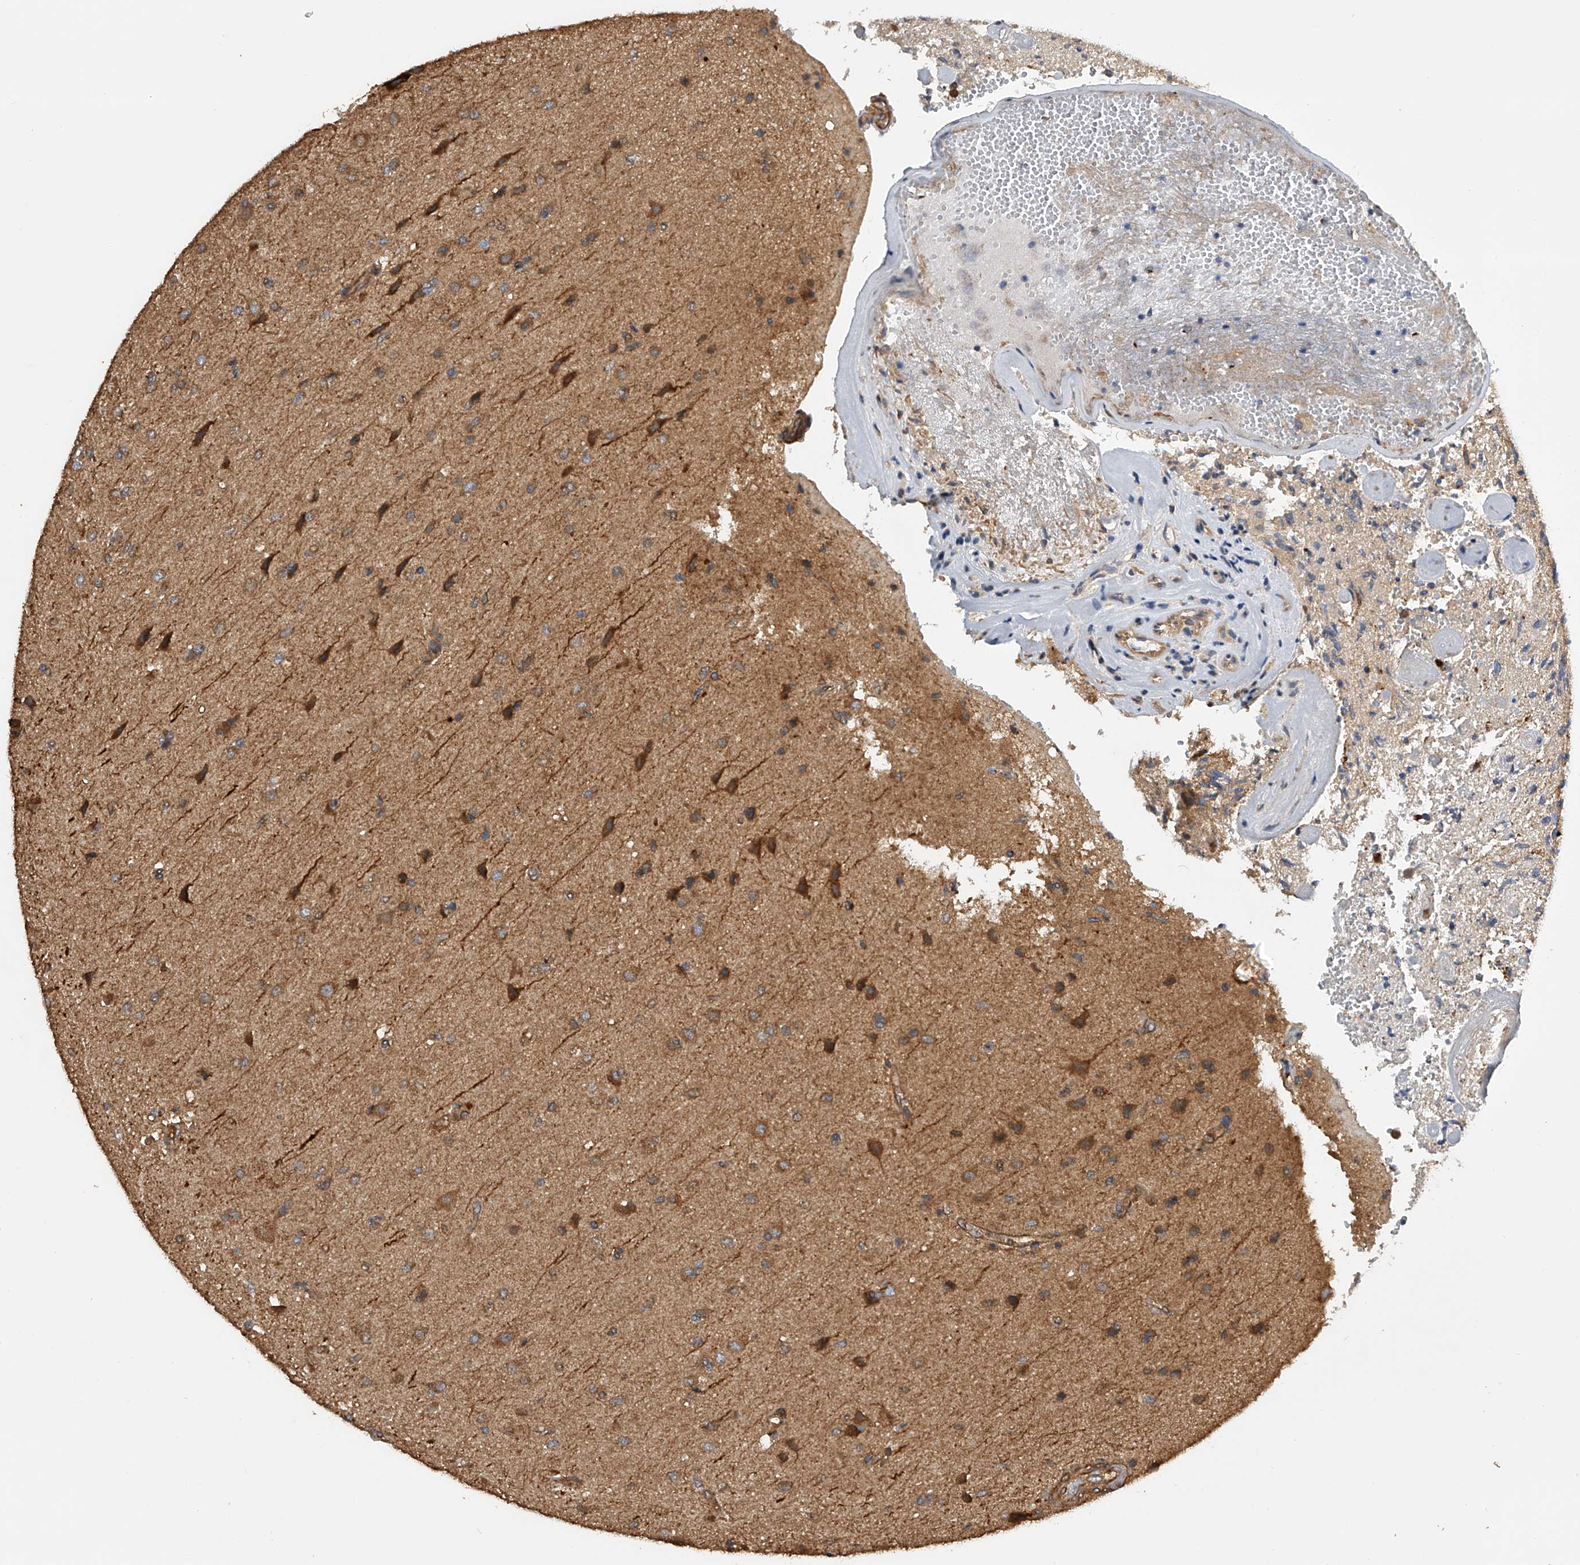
{"staining": {"intensity": "moderate", "quantity": "<25%", "location": "cytoplasmic/membranous"}, "tissue": "glioma", "cell_type": "Tumor cells", "image_type": "cancer", "snomed": [{"axis": "morphology", "description": "Glioma, malignant, High grade"}, {"axis": "topography", "description": "Brain"}], "caption": "High-magnification brightfield microscopy of high-grade glioma (malignant) stained with DAB (brown) and counterstained with hematoxylin (blue). tumor cells exhibit moderate cytoplasmic/membranous staining is identified in about<25% of cells.", "gene": "PTPRA", "patient": {"sex": "male", "age": 72}}